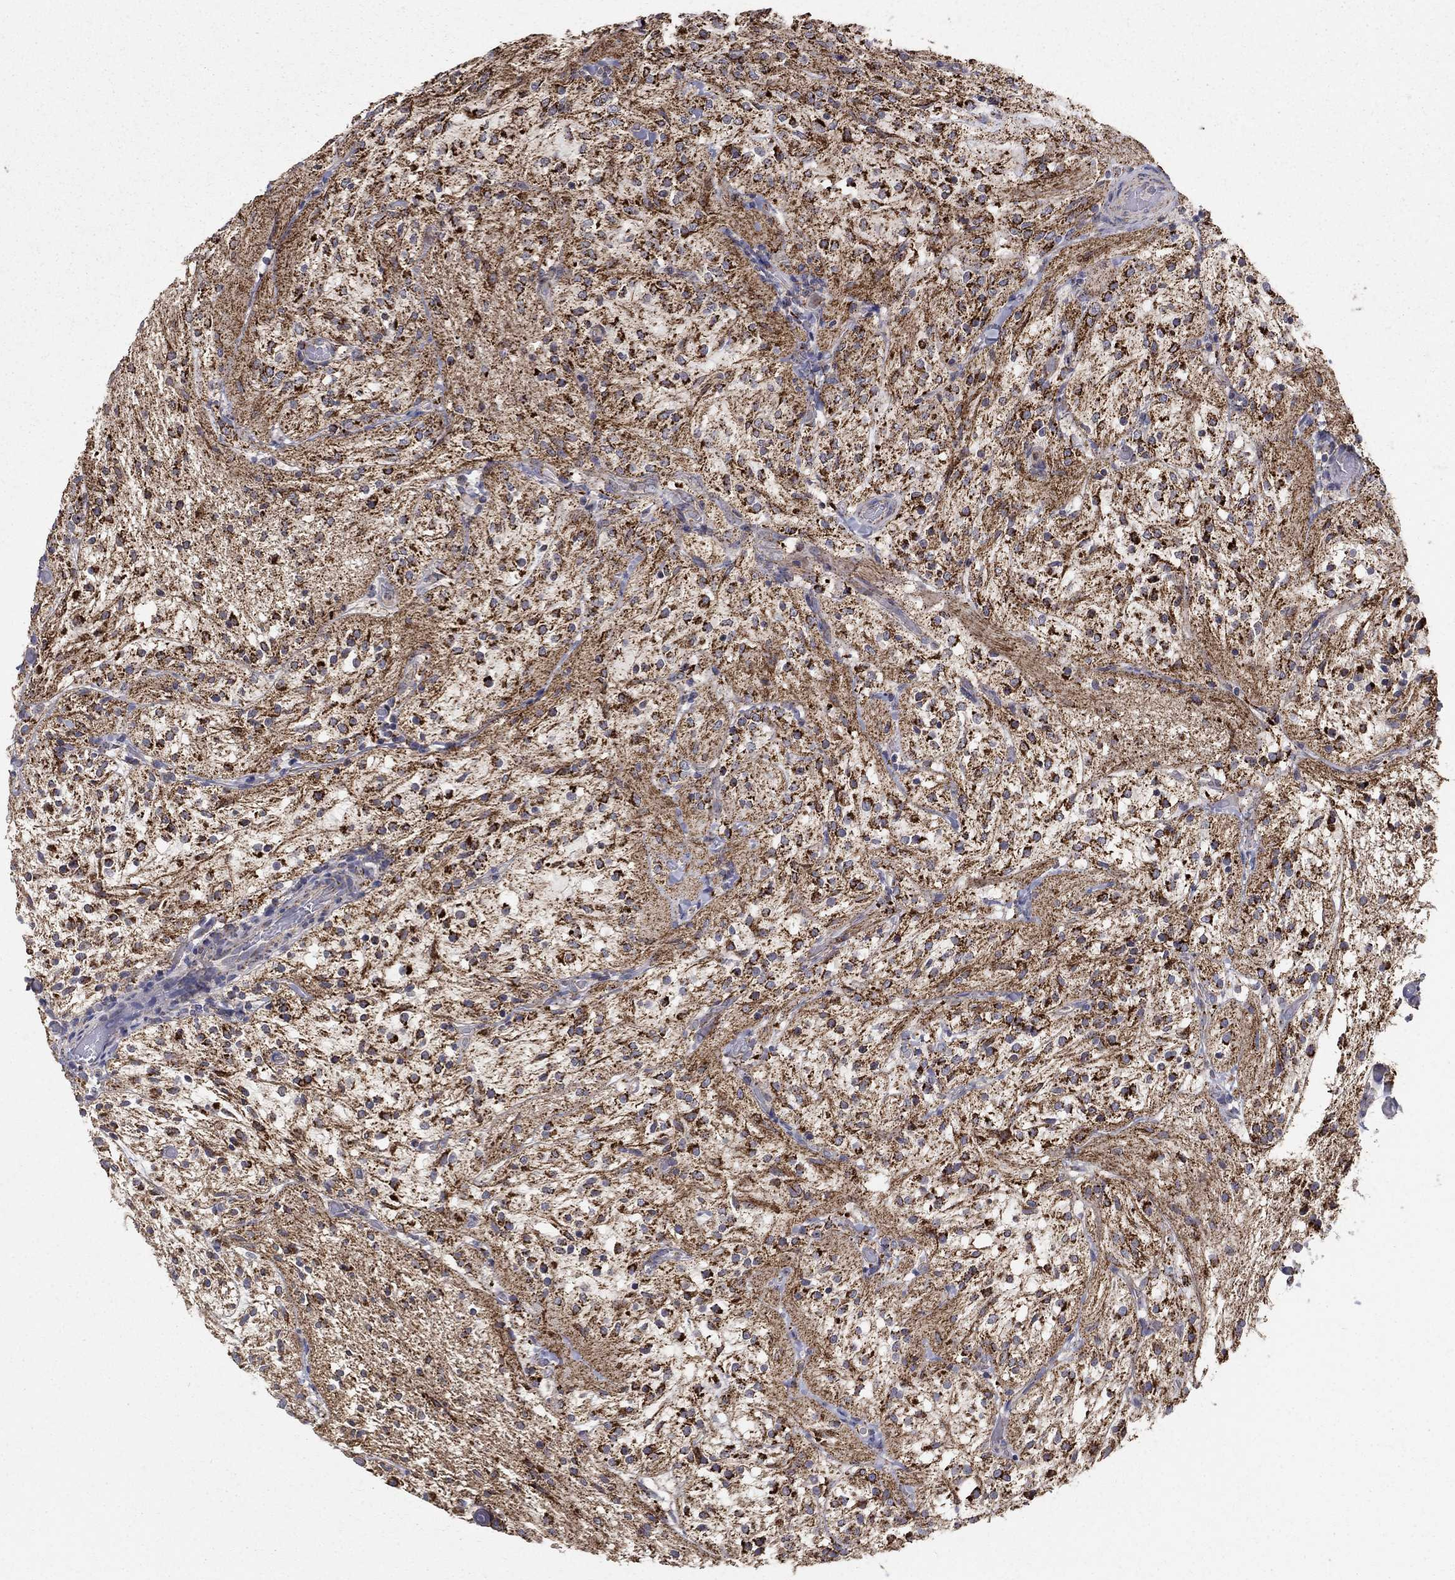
{"staining": {"intensity": "strong", "quantity": ">75%", "location": "cytoplasmic/membranous"}, "tissue": "glioma", "cell_type": "Tumor cells", "image_type": "cancer", "snomed": [{"axis": "morphology", "description": "Glioma, malignant, Low grade"}, {"axis": "topography", "description": "Brain"}], "caption": "IHC (DAB) staining of low-grade glioma (malignant) exhibits strong cytoplasmic/membranous protein positivity in approximately >75% of tumor cells. The protein is shown in brown color, while the nuclei are stained blue.", "gene": "GCSH", "patient": {"sex": "male", "age": 3}}